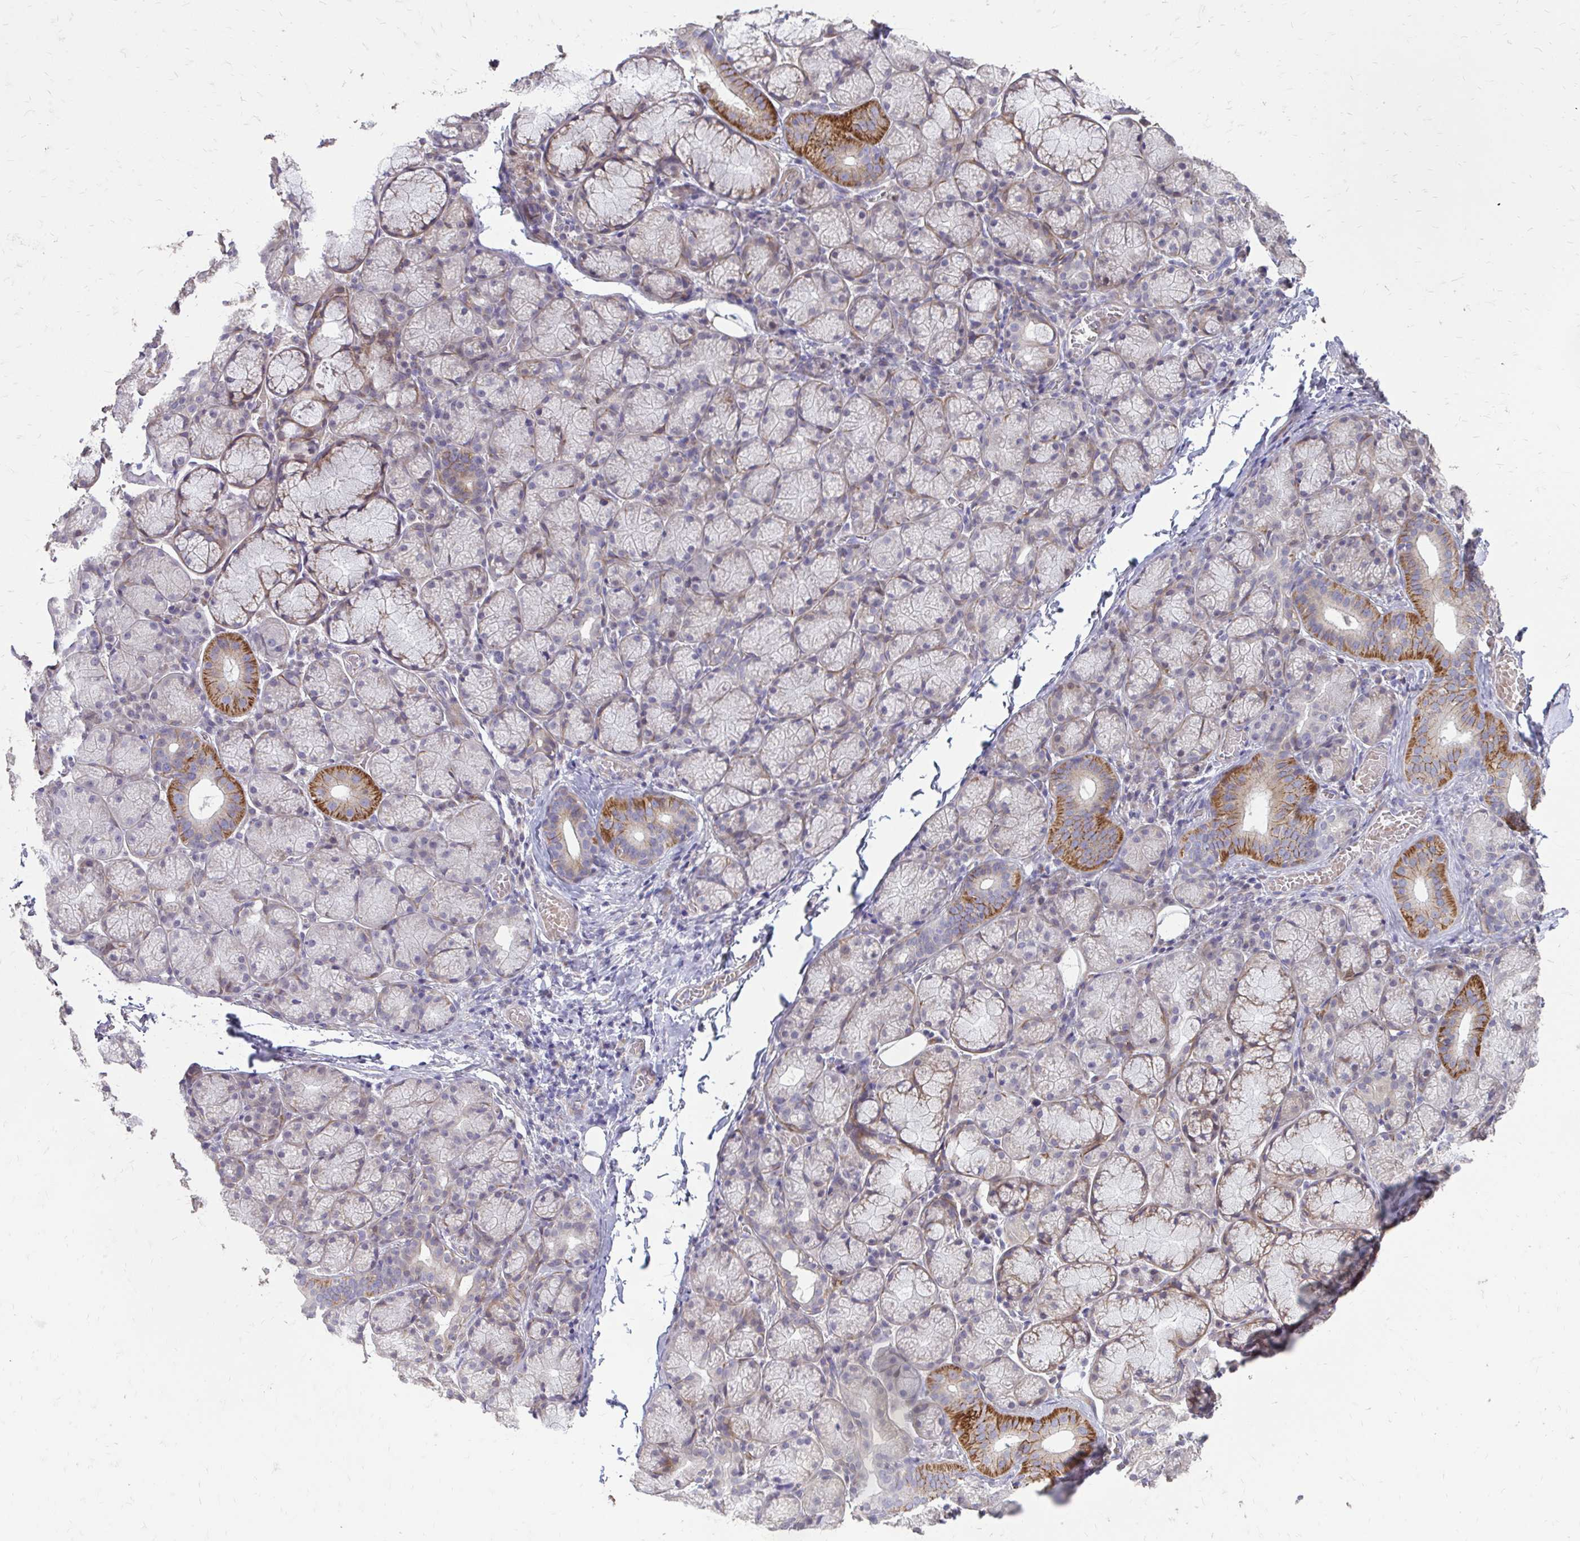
{"staining": {"intensity": "moderate", "quantity": "<25%", "location": "cytoplasmic/membranous"}, "tissue": "salivary gland", "cell_type": "Glandular cells", "image_type": "normal", "snomed": [{"axis": "morphology", "description": "Normal tissue, NOS"}, {"axis": "topography", "description": "Salivary gland"}], "caption": "Moderate cytoplasmic/membranous staining for a protein is identified in approximately <25% of glandular cells of normal salivary gland using immunohistochemistry (IHC).", "gene": "MYORG", "patient": {"sex": "female", "age": 24}}